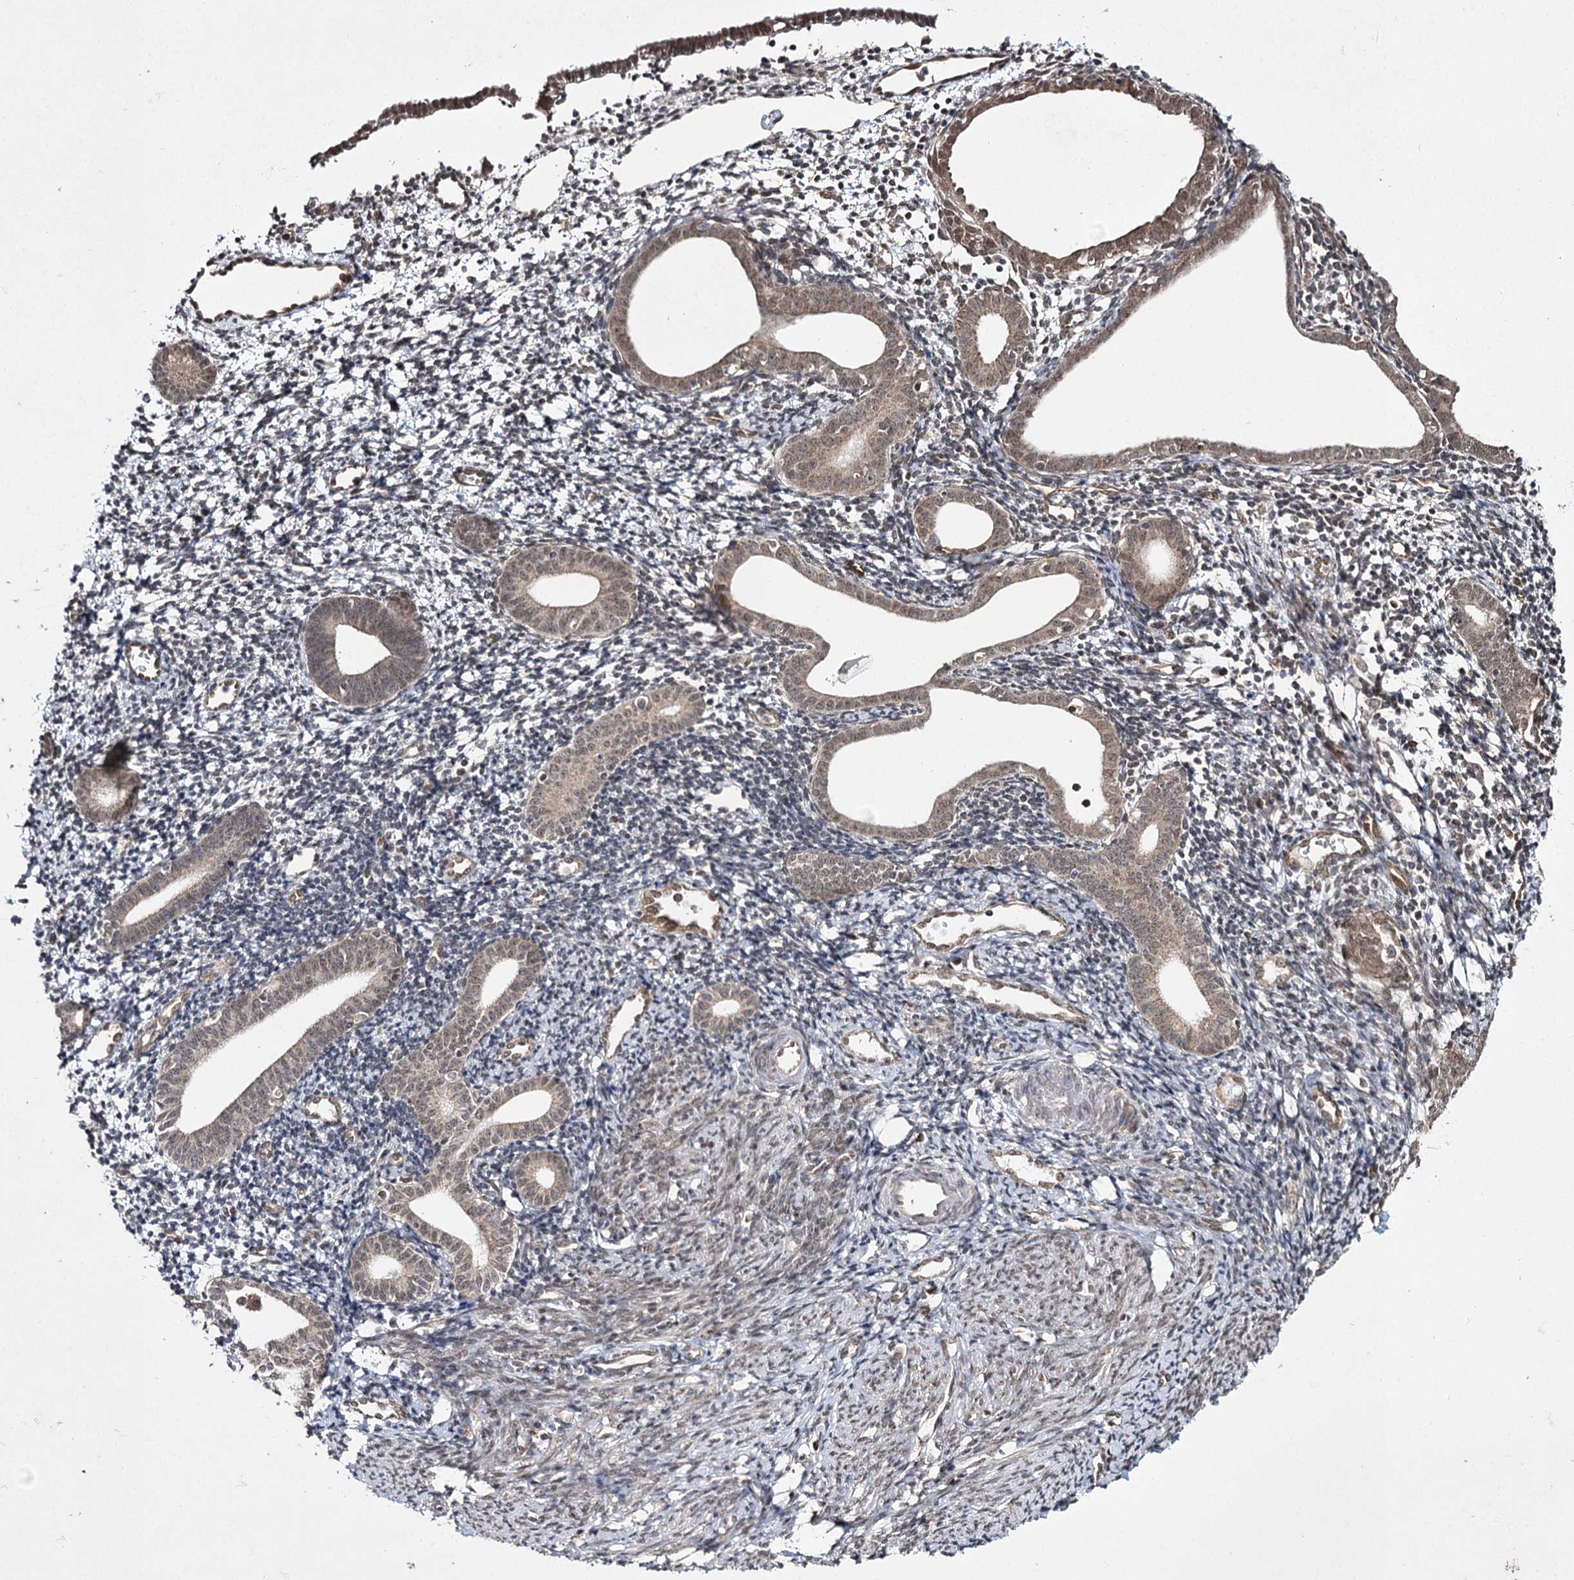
{"staining": {"intensity": "moderate", "quantity": "<25%", "location": "cytoplasmic/membranous,nuclear"}, "tissue": "endometrium", "cell_type": "Cells in endometrial stroma", "image_type": "normal", "snomed": [{"axis": "morphology", "description": "Normal tissue, NOS"}, {"axis": "topography", "description": "Endometrium"}], "caption": "A high-resolution histopathology image shows immunohistochemistry staining of unremarkable endometrium, which shows moderate cytoplasmic/membranous,nuclear expression in about <25% of cells in endometrial stroma.", "gene": "TRNT1", "patient": {"sex": "female", "age": 56}}